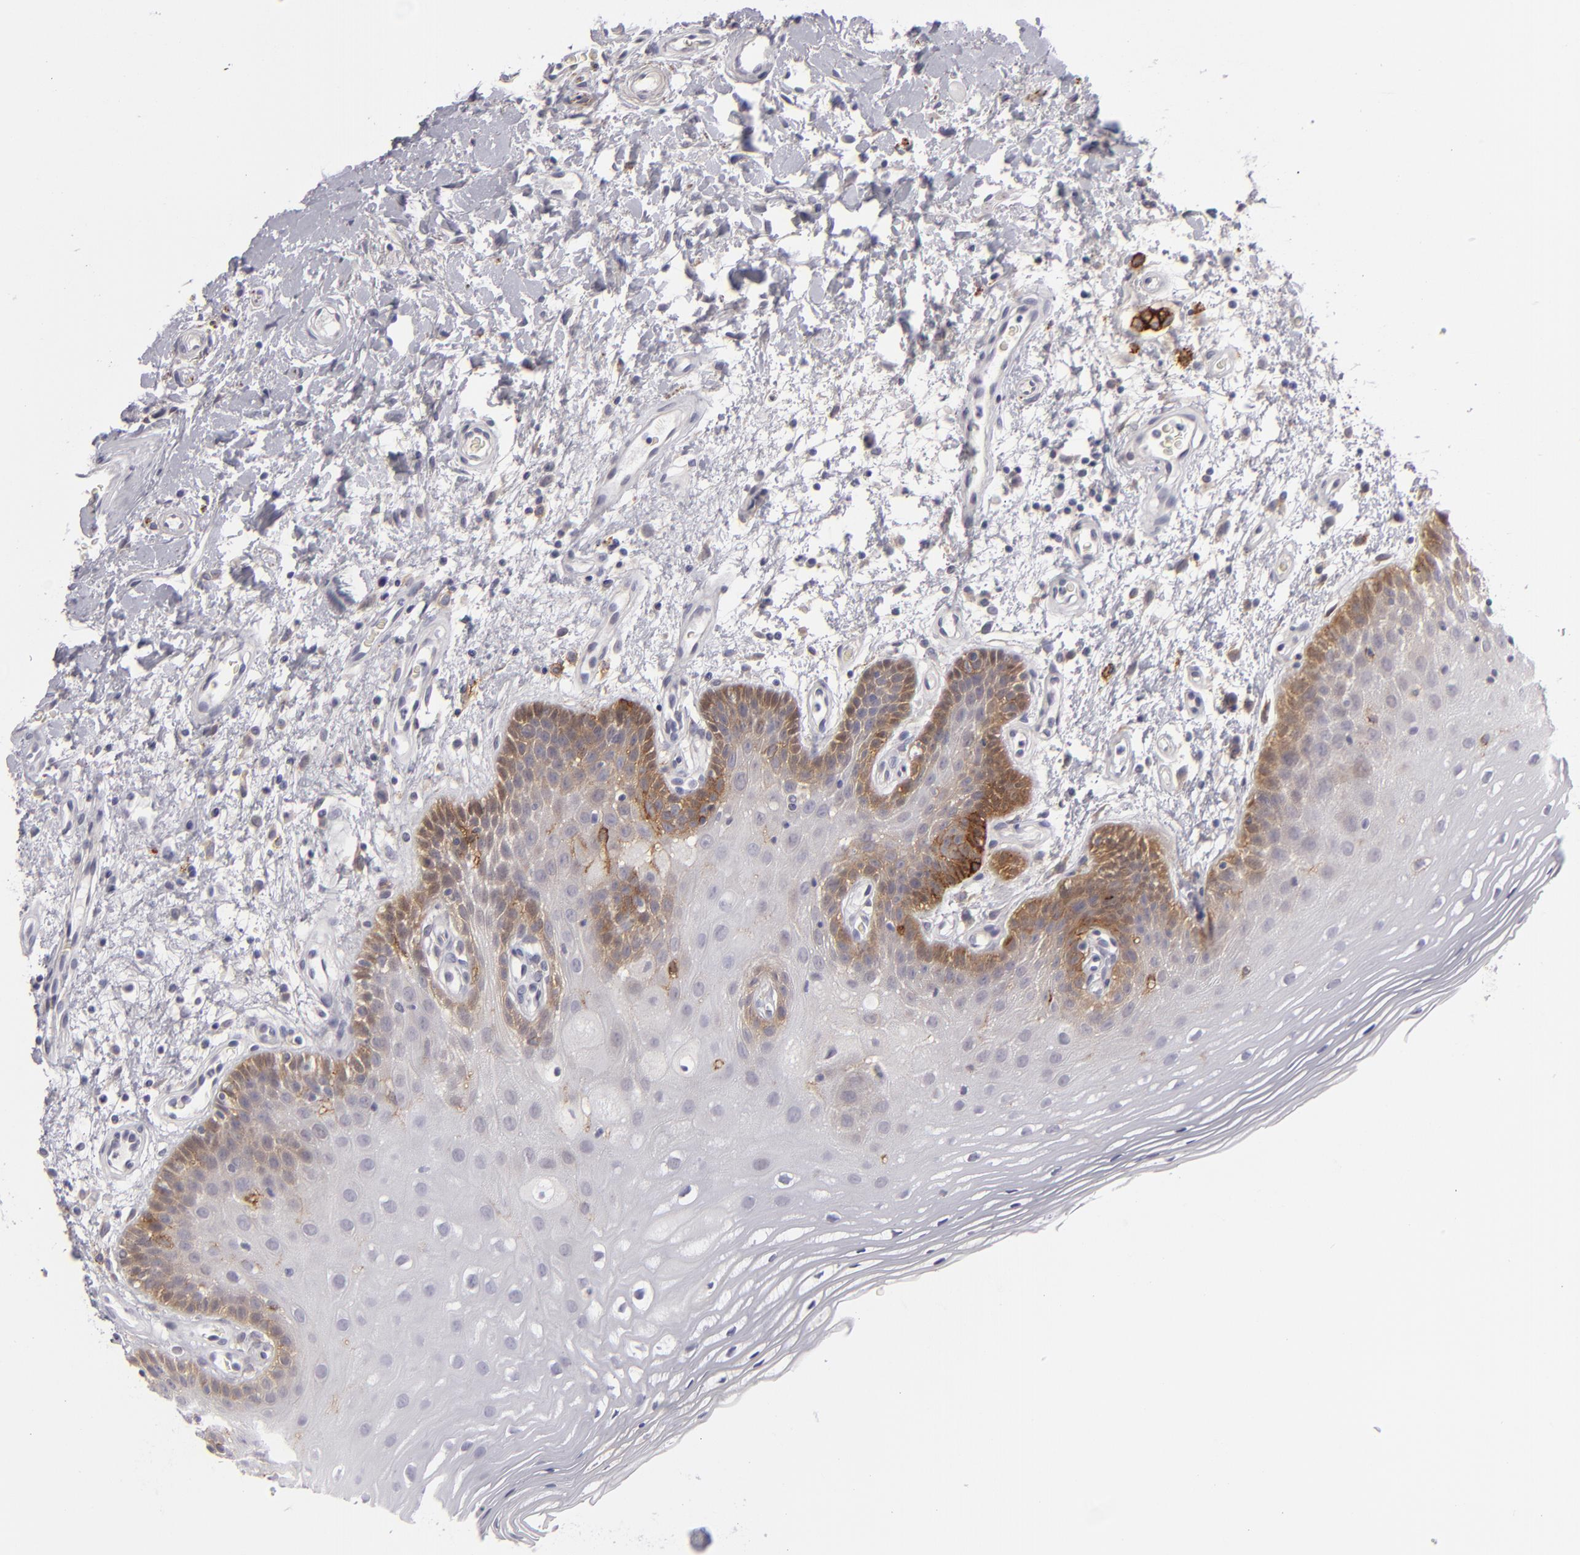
{"staining": {"intensity": "moderate", "quantity": "<25%", "location": "cytoplasmic/membranous"}, "tissue": "oral mucosa", "cell_type": "Squamous epithelial cells", "image_type": "normal", "snomed": [{"axis": "morphology", "description": "Normal tissue, NOS"}, {"axis": "morphology", "description": "Squamous cell carcinoma, NOS"}, {"axis": "topography", "description": "Skeletal muscle"}, {"axis": "topography", "description": "Oral tissue"}, {"axis": "topography", "description": "Head-Neck"}], "caption": "About <25% of squamous epithelial cells in normal oral mucosa show moderate cytoplasmic/membranous protein expression as visualized by brown immunohistochemical staining.", "gene": "ALCAM", "patient": {"sex": "male", "age": 71}}